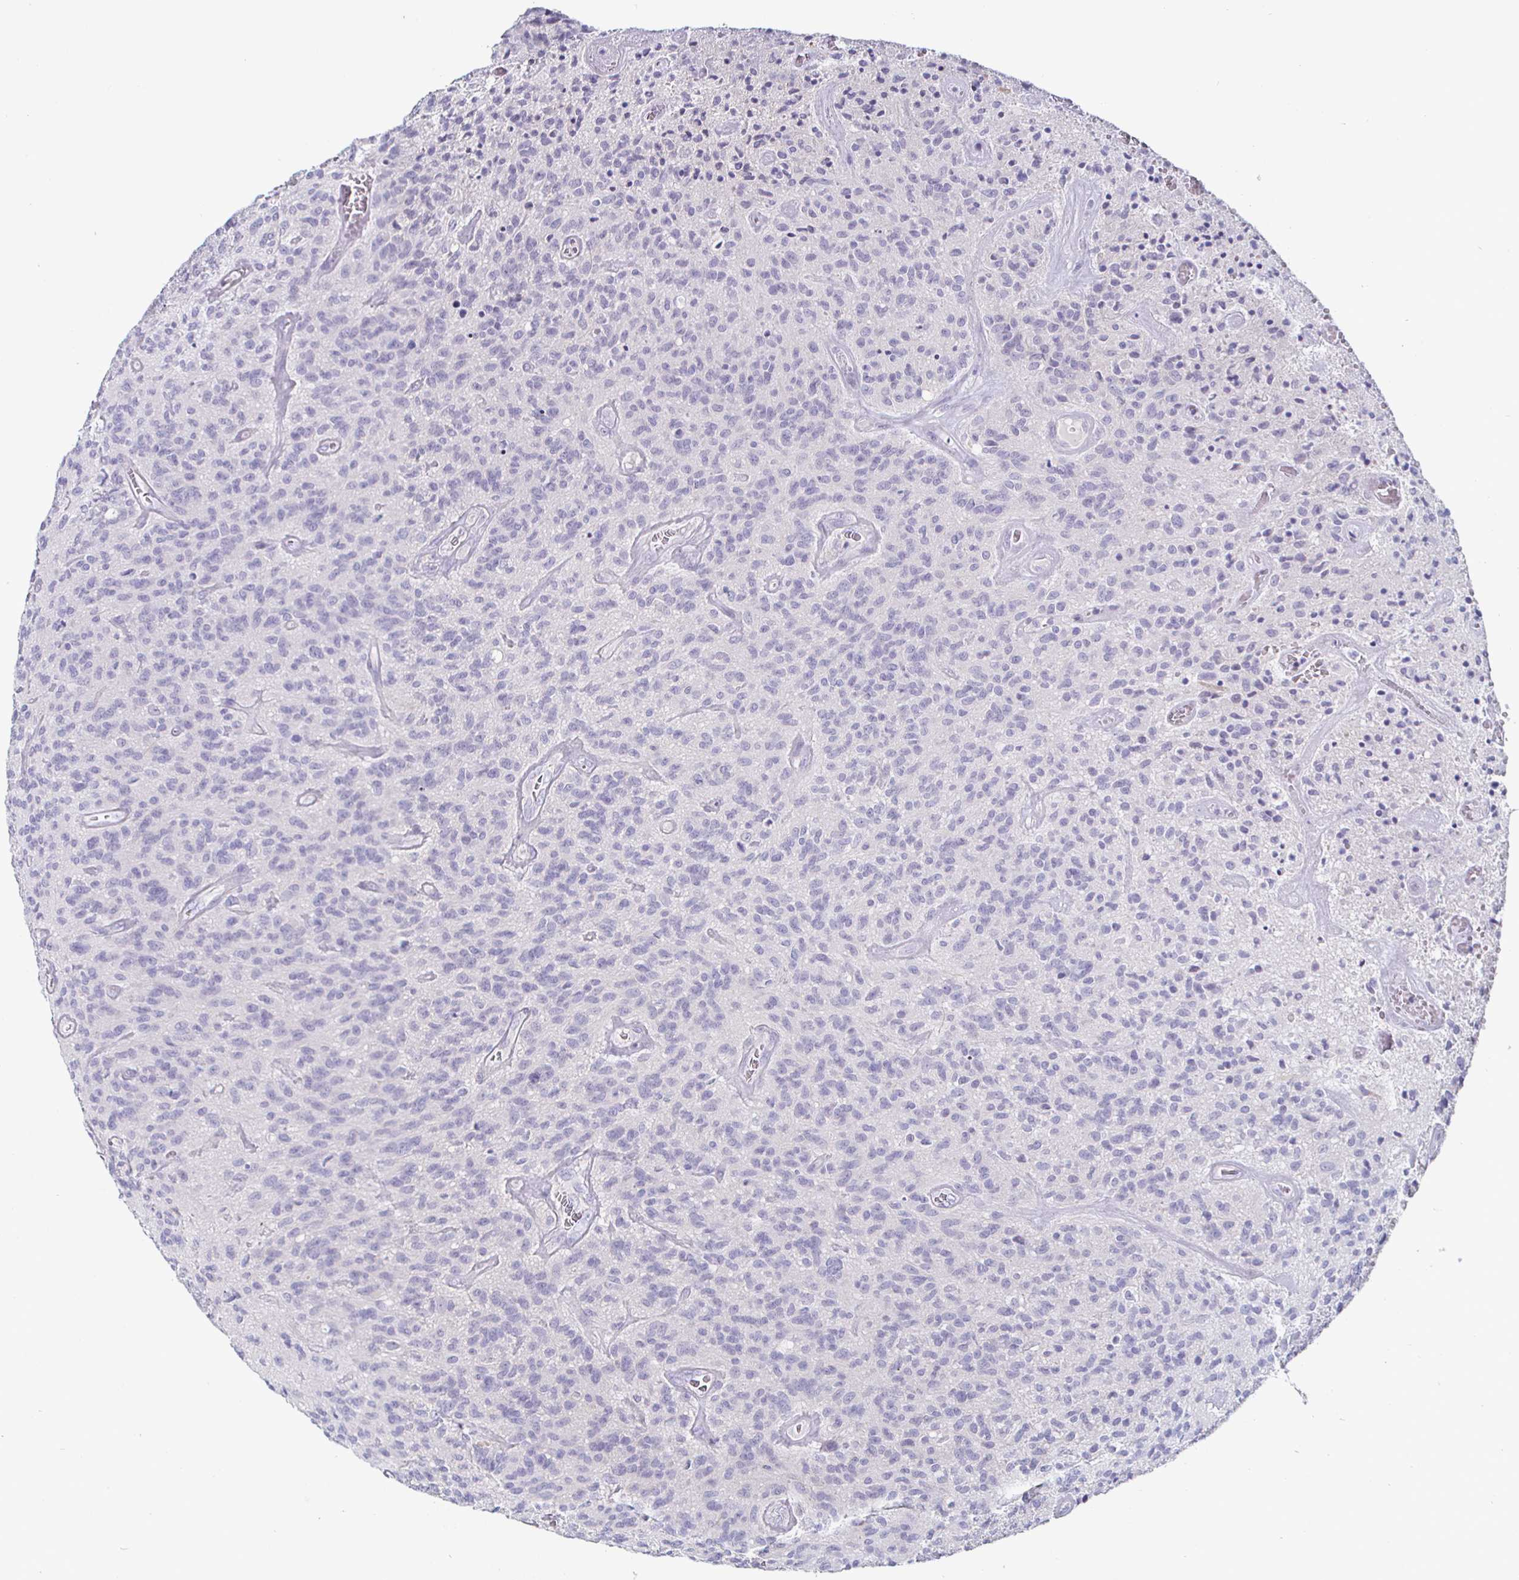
{"staining": {"intensity": "negative", "quantity": "none", "location": "none"}, "tissue": "glioma", "cell_type": "Tumor cells", "image_type": "cancer", "snomed": [{"axis": "morphology", "description": "Glioma, malignant, High grade"}, {"axis": "topography", "description": "Brain"}], "caption": "A high-resolution micrograph shows immunohistochemistry (IHC) staining of glioma, which exhibits no significant positivity in tumor cells.", "gene": "ENPP1", "patient": {"sex": "male", "age": 76}}